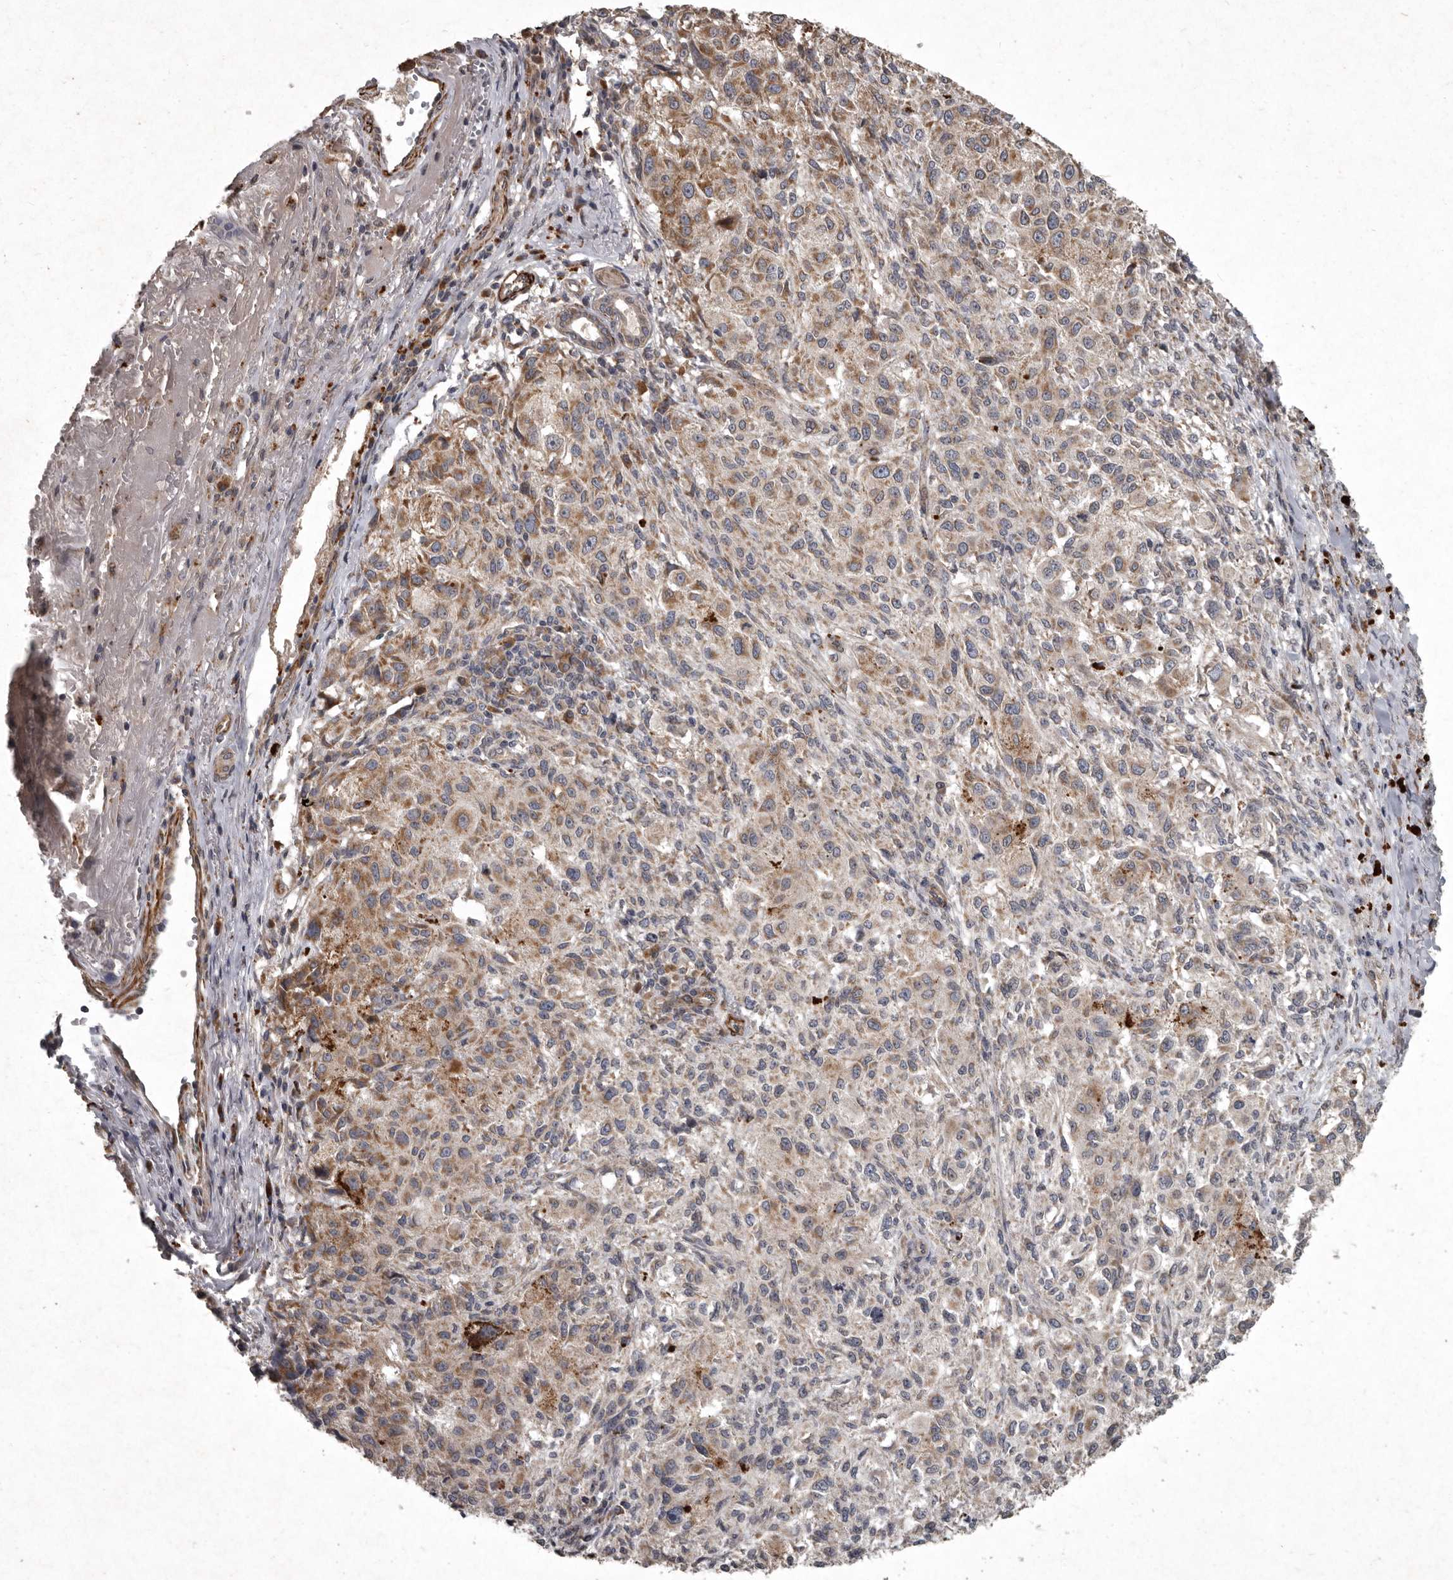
{"staining": {"intensity": "weak", "quantity": ">75%", "location": "cytoplasmic/membranous"}, "tissue": "melanoma", "cell_type": "Tumor cells", "image_type": "cancer", "snomed": [{"axis": "morphology", "description": "Necrosis, NOS"}, {"axis": "morphology", "description": "Malignant melanoma, NOS"}, {"axis": "topography", "description": "Skin"}], "caption": "Melanoma was stained to show a protein in brown. There is low levels of weak cytoplasmic/membranous staining in about >75% of tumor cells. (brown staining indicates protein expression, while blue staining denotes nuclei).", "gene": "MRPS15", "patient": {"sex": "female", "age": 87}}